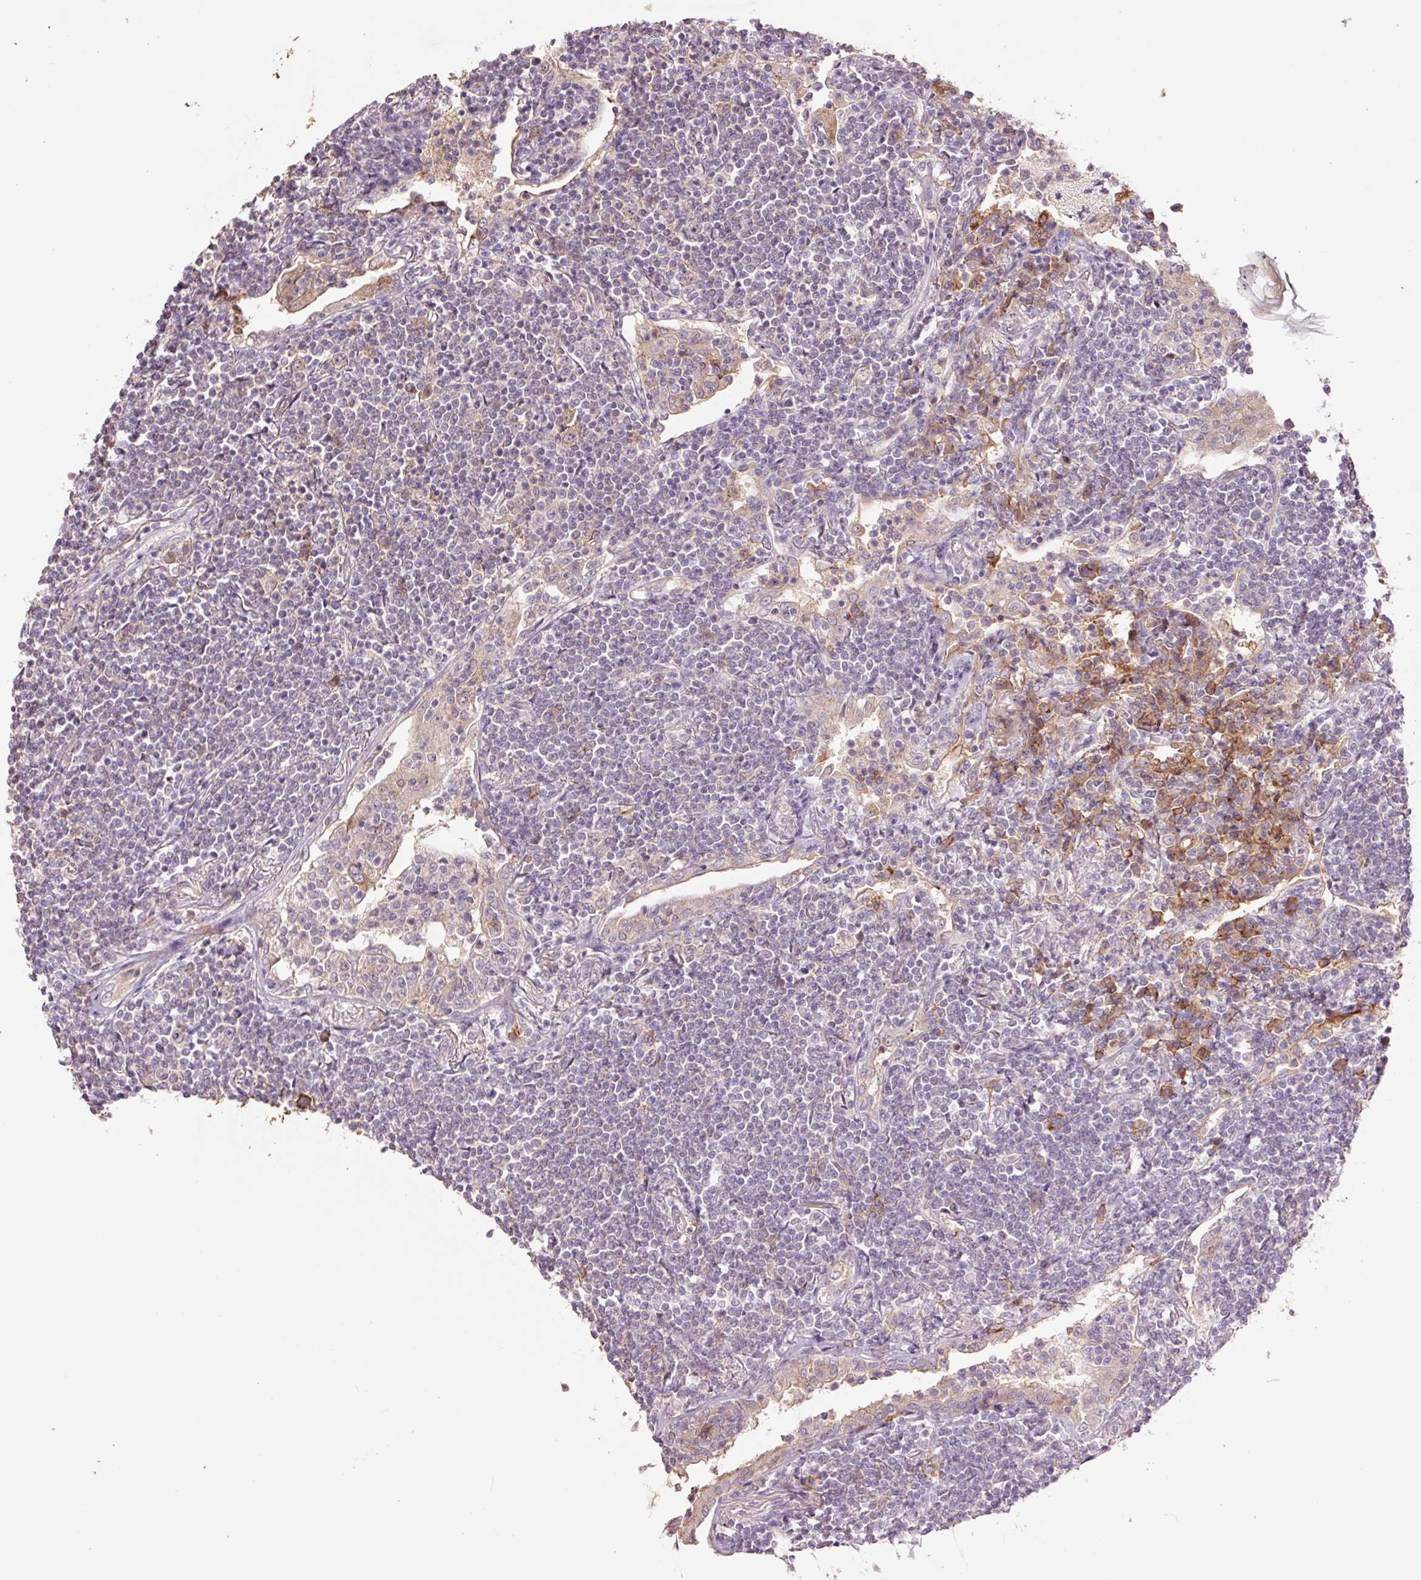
{"staining": {"intensity": "negative", "quantity": "none", "location": "none"}, "tissue": "lymphoma", "cell_type": "Tumor cells", "image_type": "cancer", "snomed": [{"axis": "morphology", "description": "Malignant lymphoma, non-Hodgkin's type, Low grade"}, {"axis": "topography", "description": "Lung"}], "caption": "Tumor cells are negative for brown protein staining in low-grade malignant lymphoma, non-Hodgkin's type. (DAB (3,3'-diaminobenzidine) immunohistochemistry (IHC) visualized using brightfield microscopy, high magnification).", "gene": "SLC1A4", "patient": {"sex": "female", "age": 71}}